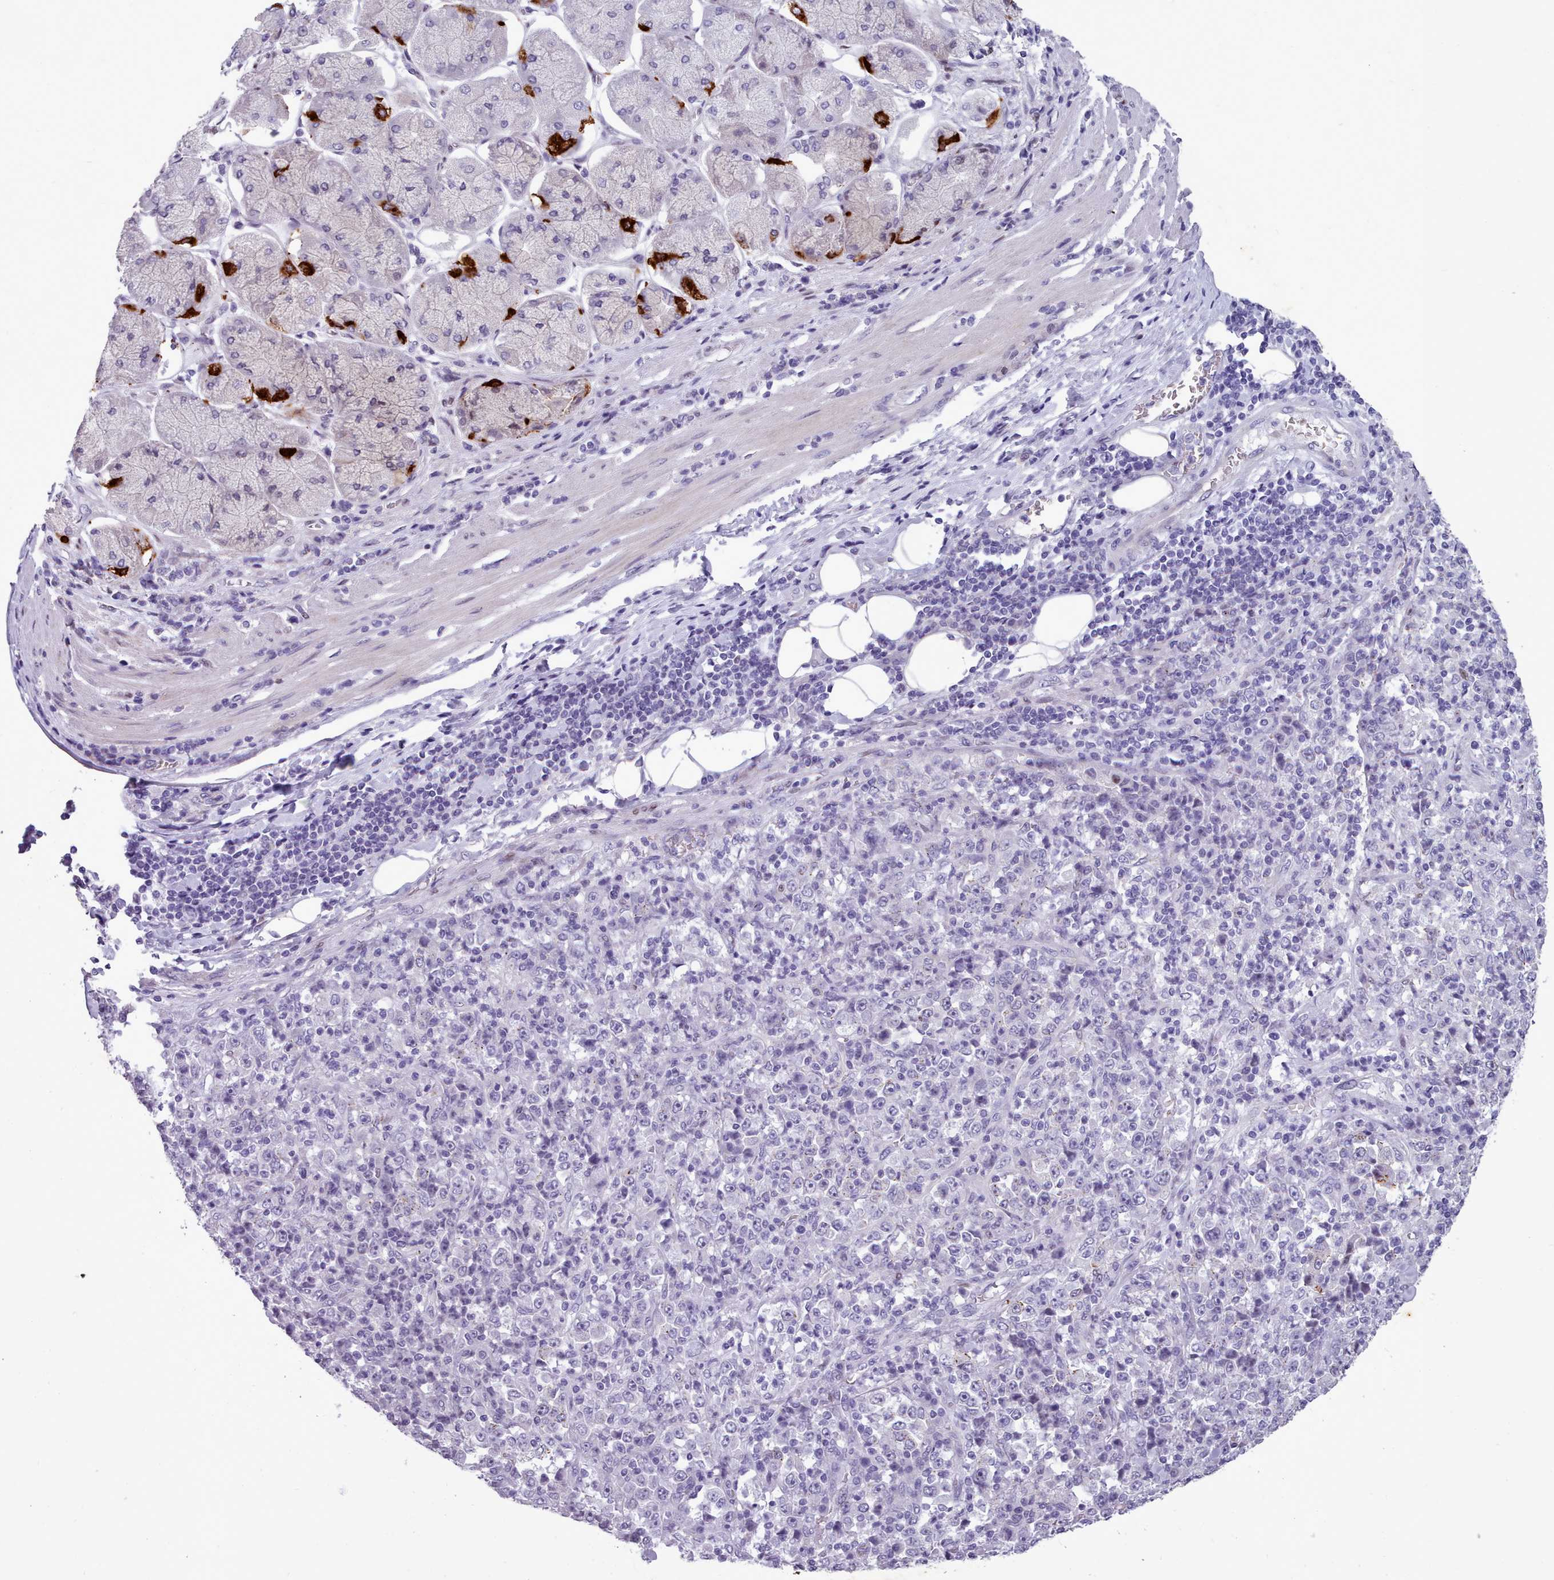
{"staining": {"intensity": "negative", "quantity": "none", "location": "none"}, "tissue": "stomach cancer", "cell_type": "Tumor cells", "image_type": "cancer", "snomed": [{"axis": "morphology", "description": "Normal tissue, NOS"}, {"axis": "morphology", "description": "Adenocarcinoma, NOS"}, {"axis": "topography", "description": "Stomach, upper"}, {"axis": "topography", "description": "Stomach"}], "caption": "Immunohistochemical staining of human stomach cancer exhibits no significant positivity in tumor cells.", "gene": "KCNT2", "patient": {"sex": "male", "age": 59}}